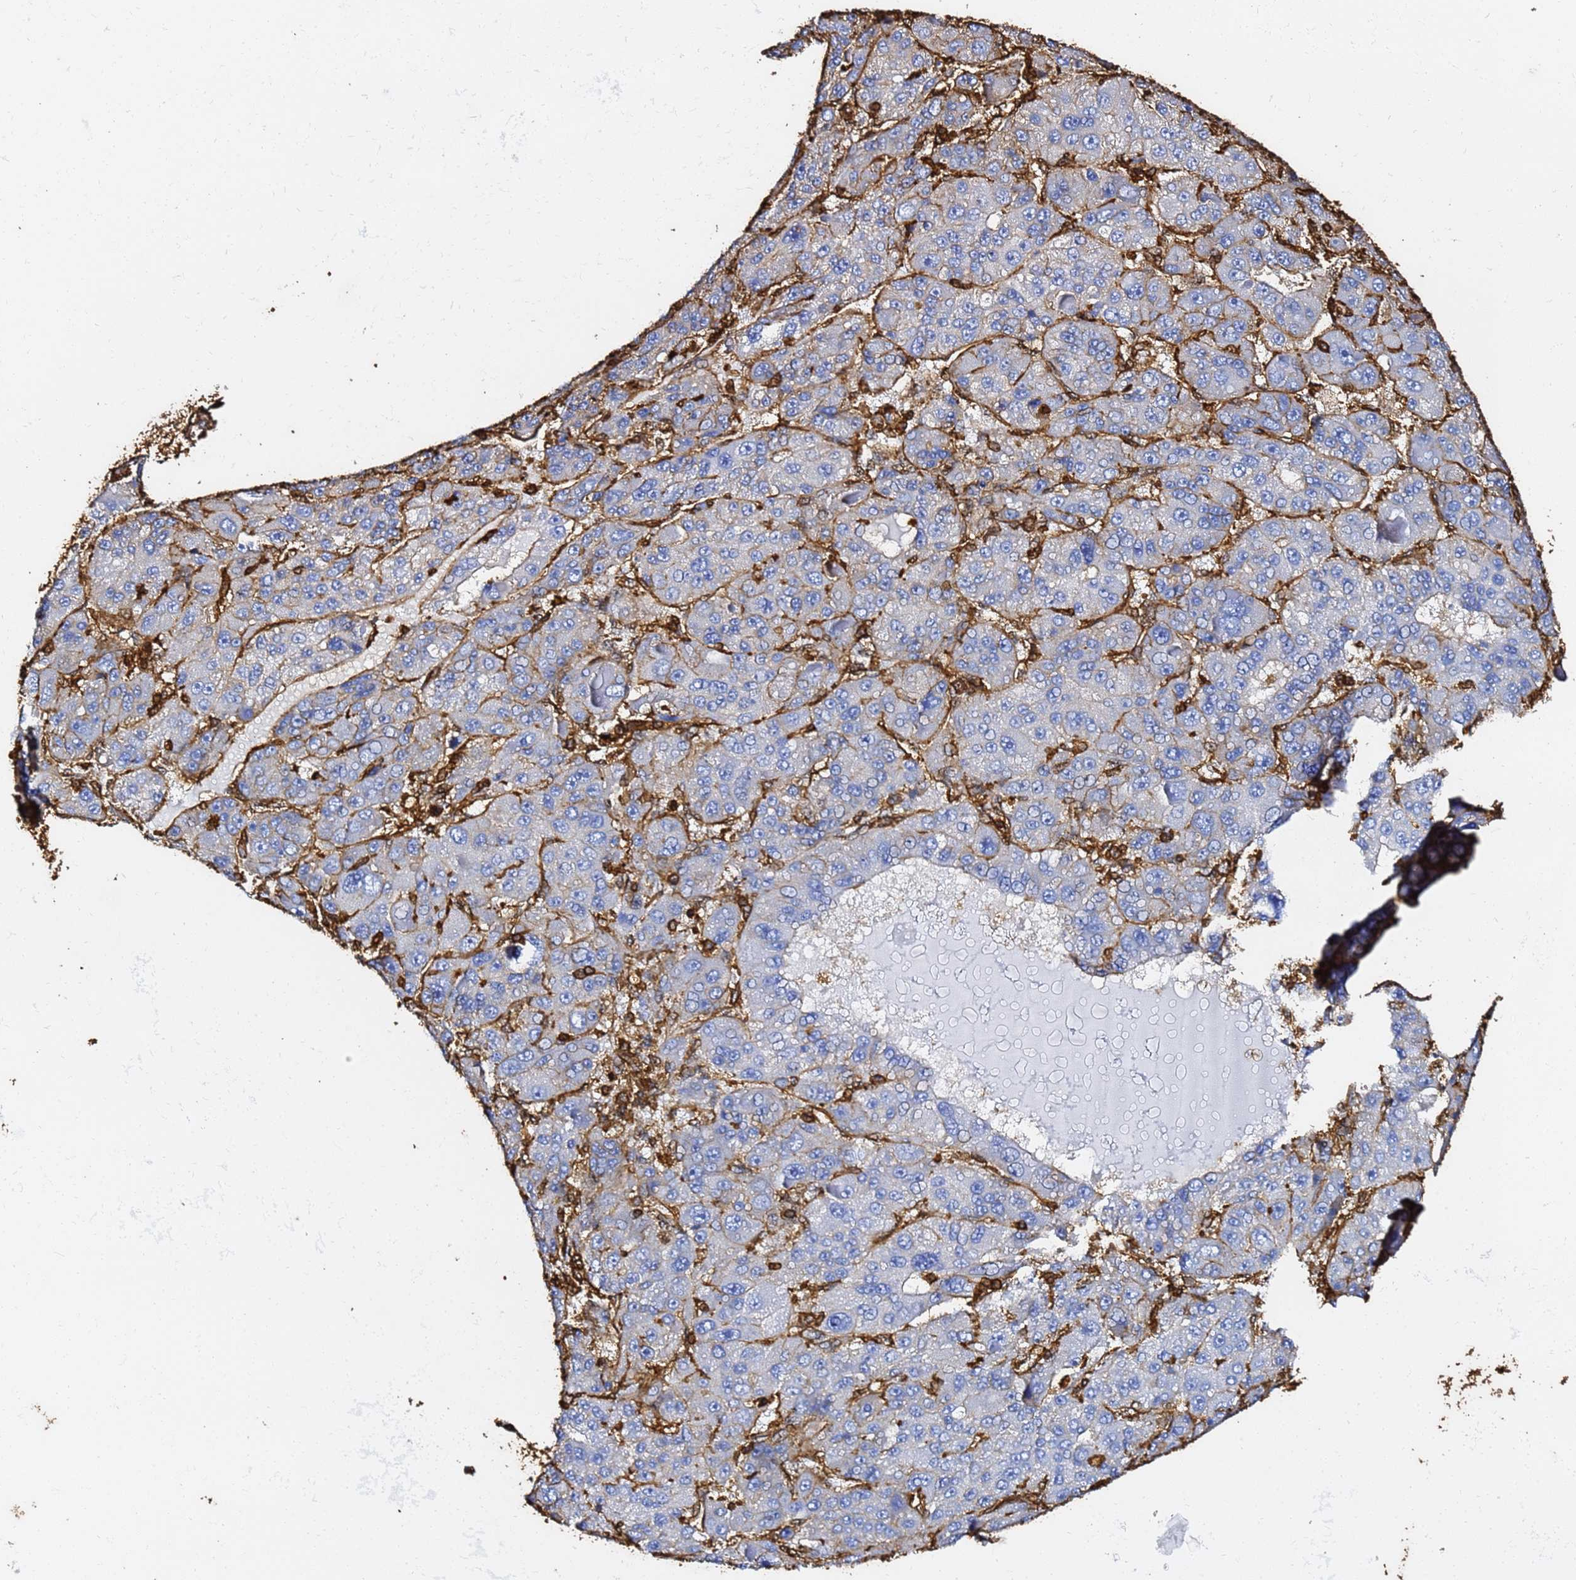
{"staining": {"intensity": "negative", "quantity": "none", "location": "none"}, "tissue": "liver cancer", "cell_type": "Tumor cells", "image_type": "cancer", "snomed": [{"axis": "morphology", "description": "Carcinoma, Hepatocellular, NOS"}, {"axis": "topography", "description": "Liver"}], "caption": "A histopathology image of liver cancer stained for a protein exhibits no brown staining in tumor cells.", "gene": "ACTB", "patient": {"sex": "male", "age": 76}}